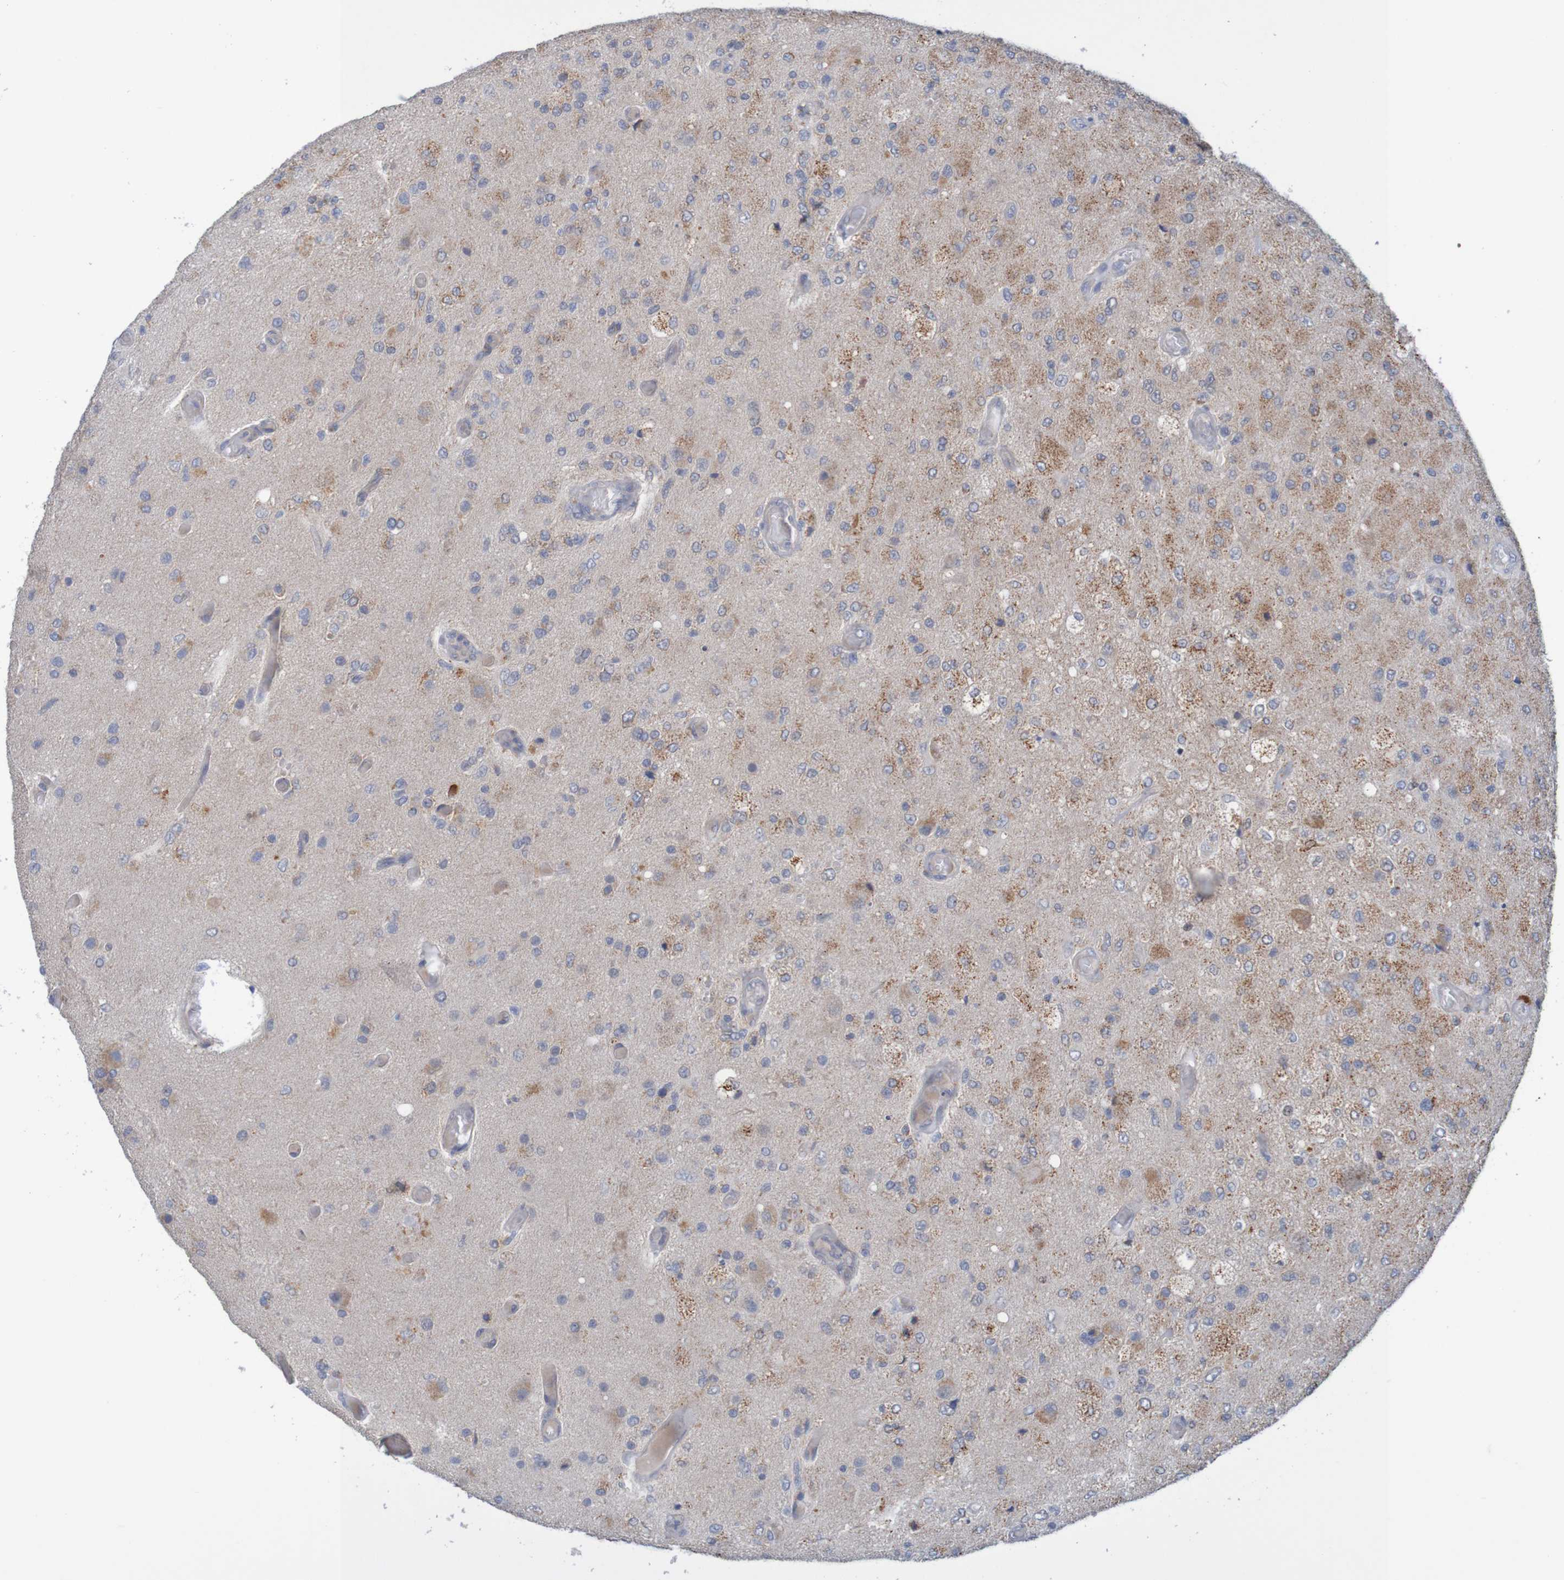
{"staining": {"intensity": "negative", "quantity": "none", "location": "none"}, "tissue": "glioma", "cell_type": "Tumor cells", "image_type": "cancer", "snomed": [{"axis": "morphology", "description": "Normal tissue, NOS"}, {"axis": "morphology", "description": "Glioma, malignant, High grade"}, {"axis": "topography", "description": "Cerebral cortex"}], "caption": "The immunohistochemistry (IHC) histopathology image has no significant staining in tumor cells of glioma tissue.", "gene": "NAV2", "patient": {"sex": "male", "age": 77}}